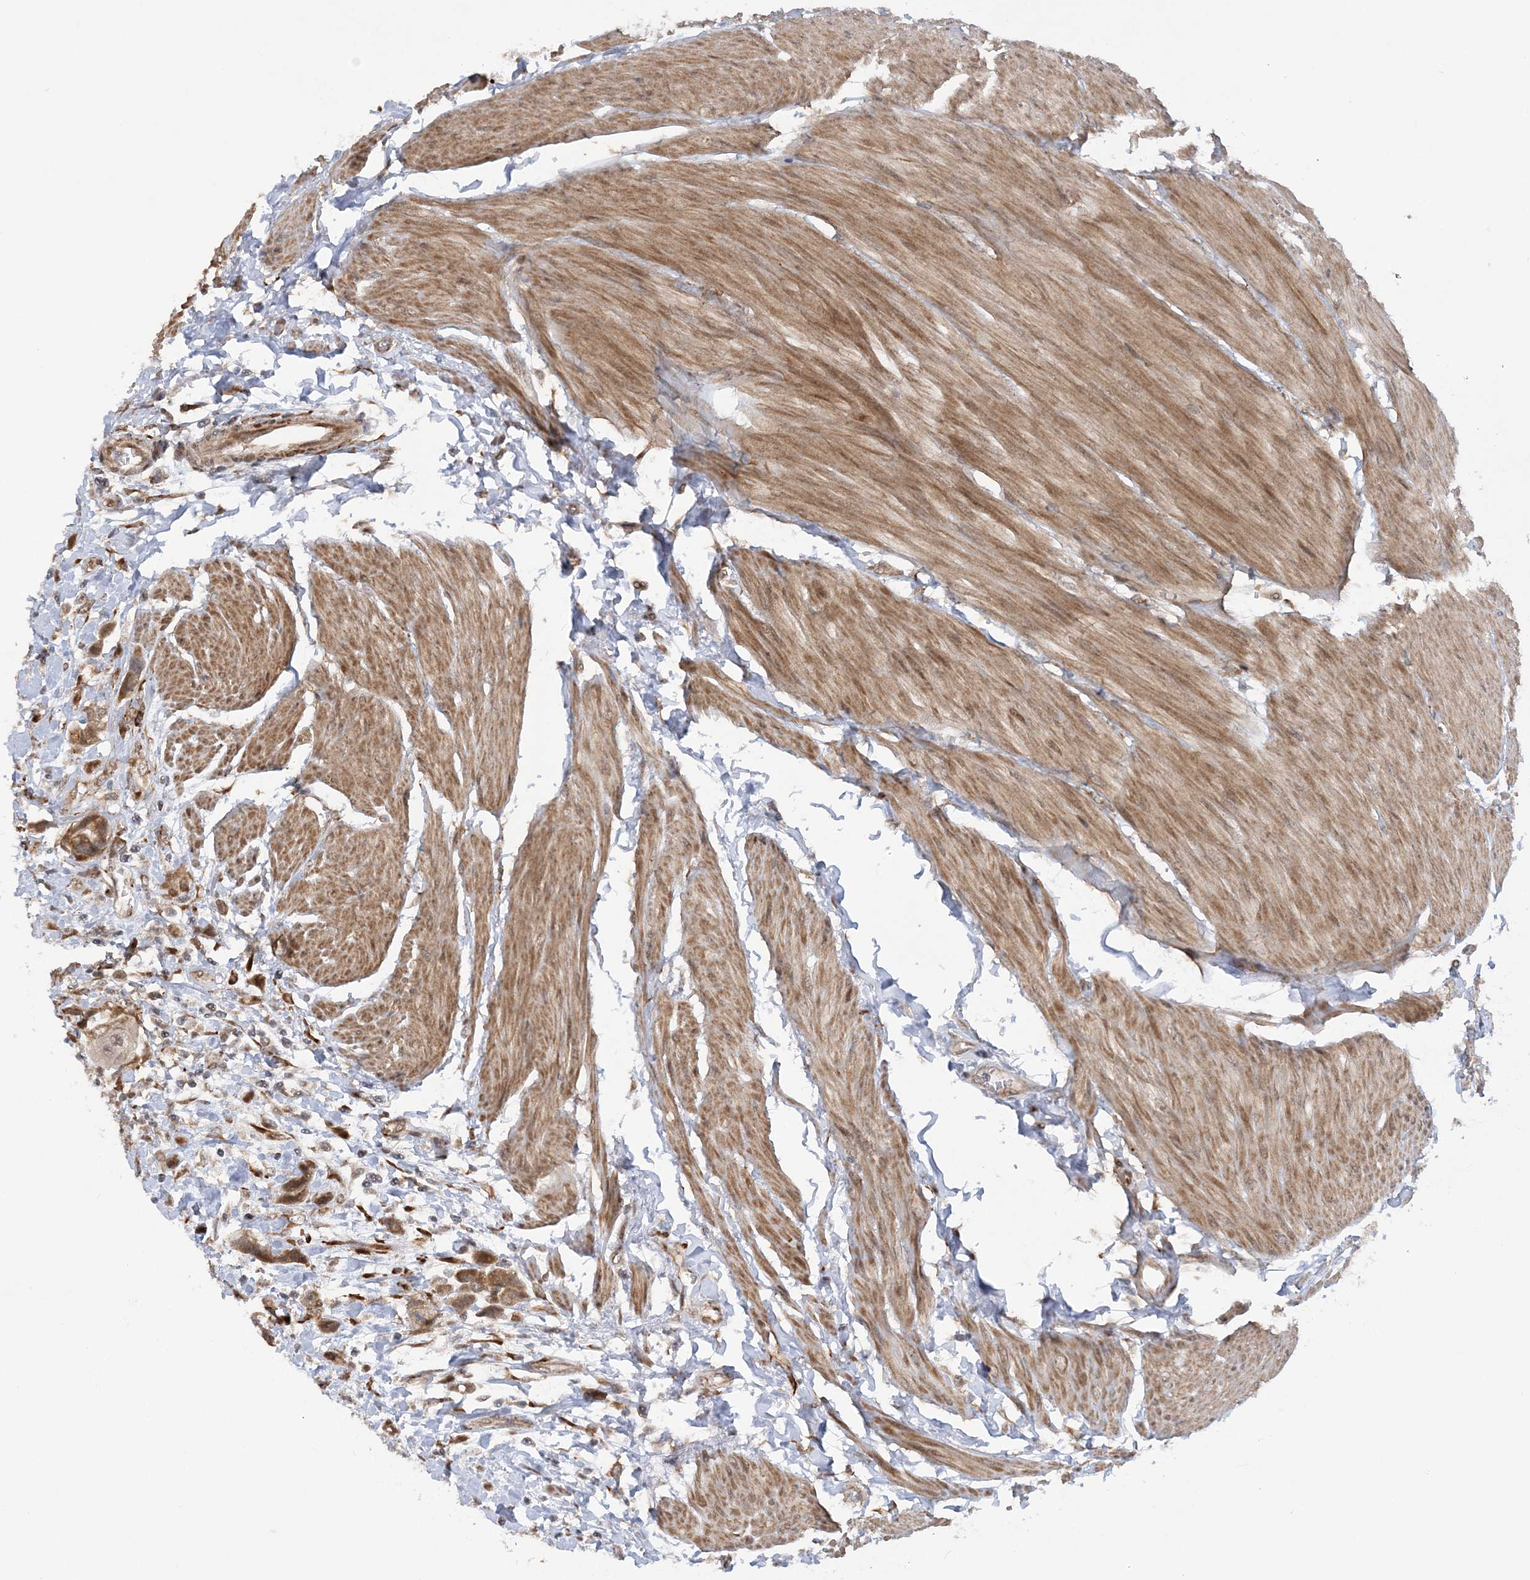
{"staining": {"intensity": "moderate", "quantity": ">75%", "location": "cytoplasmic/membranous"}, "tissue": "urothelial cancer", "cell_type": "Tumor cells", "image_type": "cancer", "snomed": [{"axis": "morphology", "description": "Urothelial carcinoma, High grade"}, {"axis": "topography", "description": "Urinary bladder"}], "caption": "IHC photomicrograph of high-grade urothelial carcinoma stained for a protein (brown), which displays medium levels of moderate cytoplasmic/membranous expression in about >75% of tumor cells.", "gene": "MRPL47", "patient": {"sex": "male", "age": 50}}